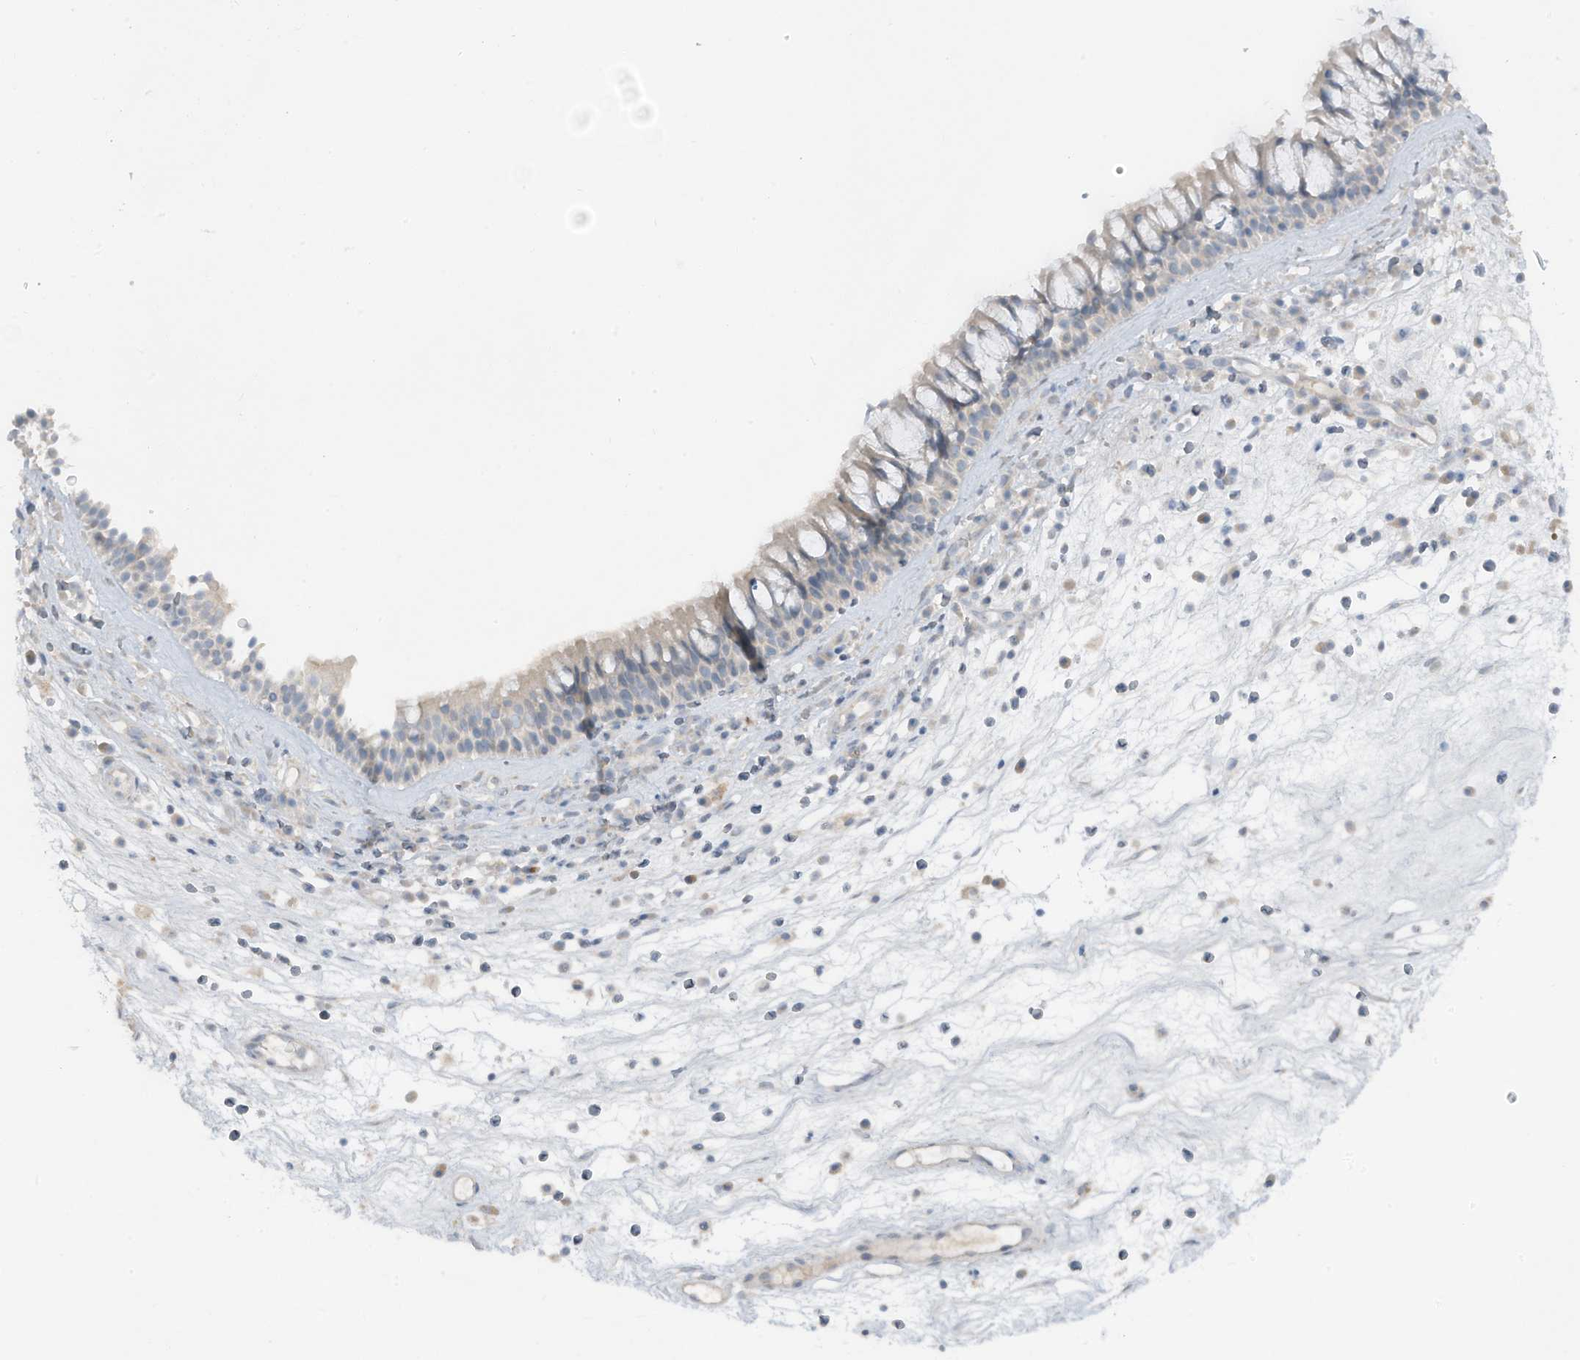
{"staining": {"intensity": "negative", "quantity": "none", "location": "none"}, "tissue": "nasopharynx", "cell_type": "Respiratory epithelial cells", "image_type": "normal", "snomed": [{"axis": "morphology", "description": "Normal tissue, NOS"}, {"axis": "morphology", "description": "Inflammation, NOS"}, {"axis": "morphology", "description": "Malignant melanoma, Metastatic site"}, {"axis": "topography", "description": "Nasopharynx"}], "caption": "Immunohistochemical staining of normal nasopharynx shows no significant expression in respiratory epithelial cells.", "gene": "ARHGEF33", "patient": {"sex": "male", "age": 70}}